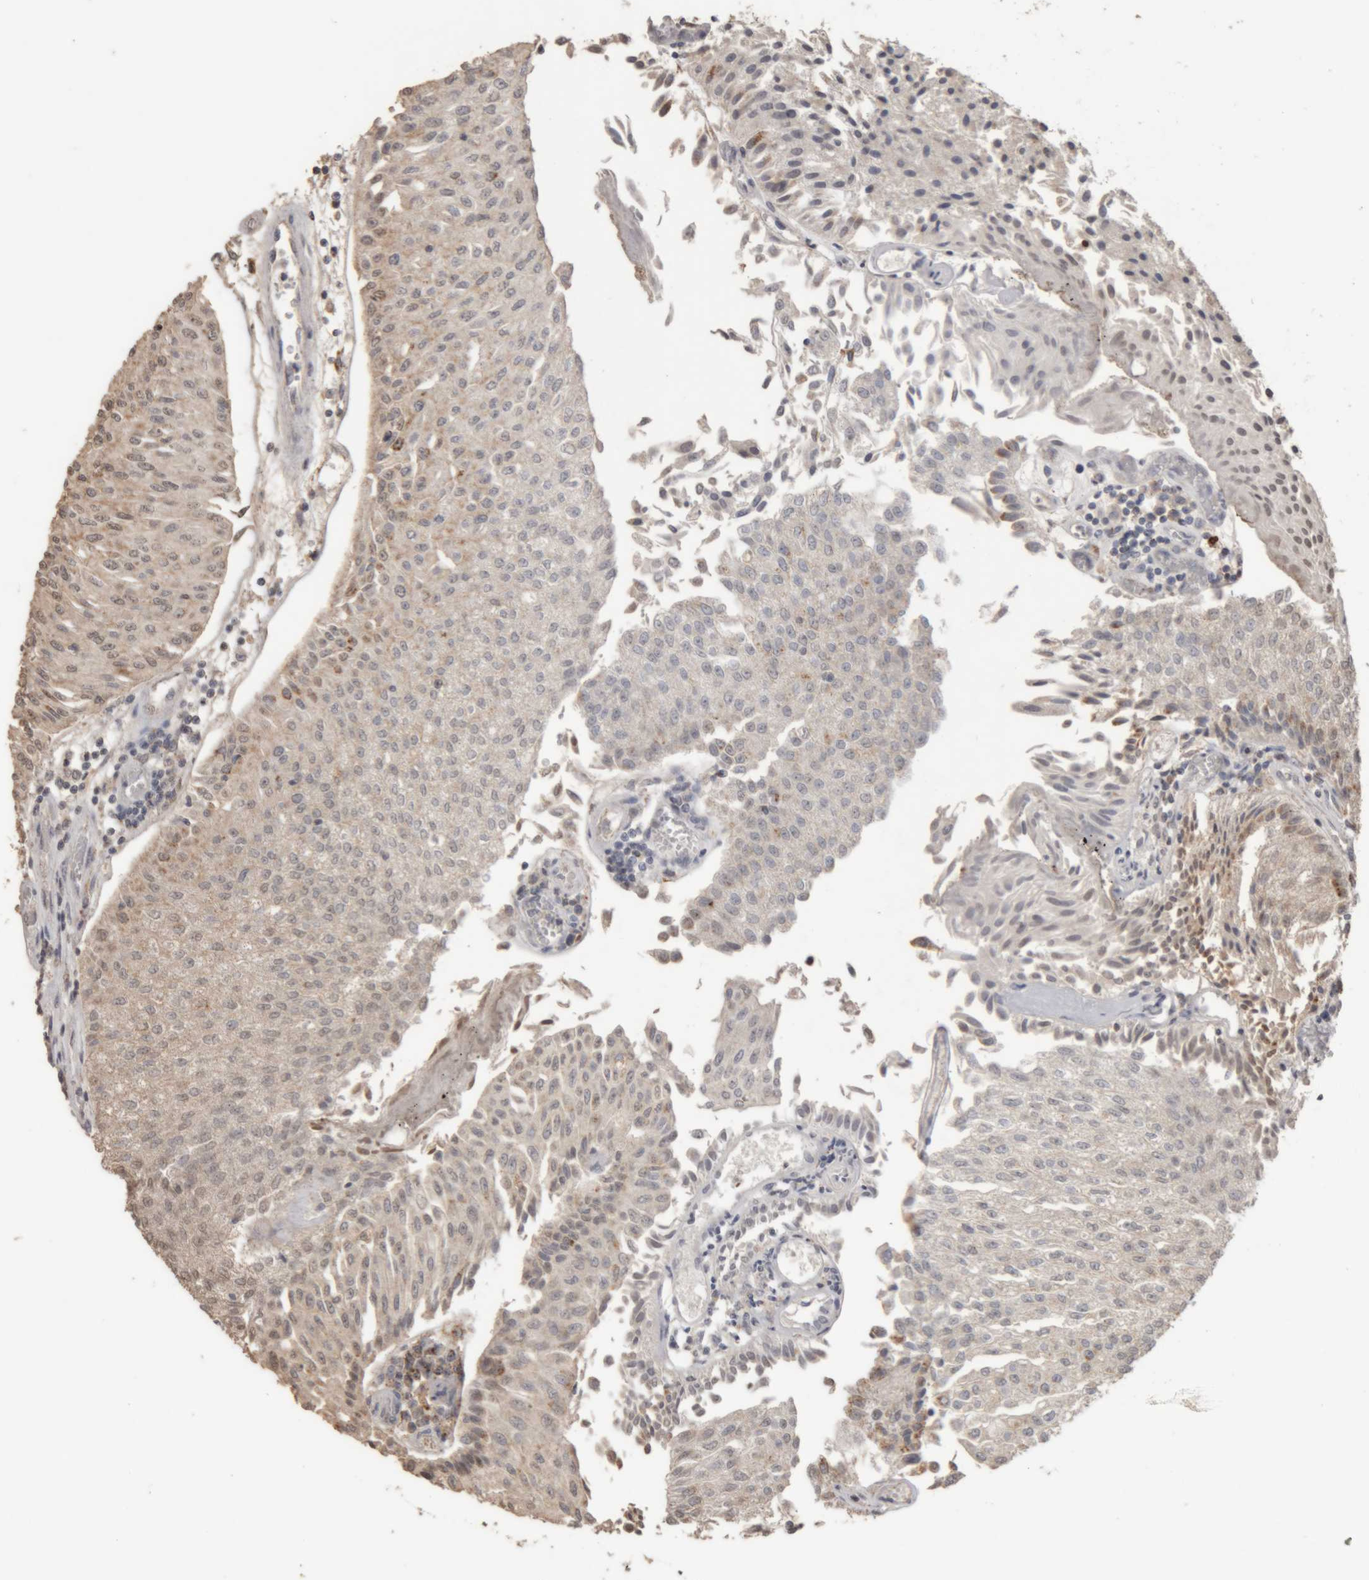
{"staining": {"intensity": "weak", "quantity": "<25%", "location": "cytoplasmic/membranous,nuclear"}, "tissue": "urothelial cancer", "cell_type": "Tumor cells", "image_type": "cancer", "snomed": [{"axis": "morphology", "description": "Urothelial carcinoma, Low grade"}, {"axis": "topography", "description": "Urinary bladder"}], "caption": "Protein analysis of low-grade urothelial carcinoma shows no significant staining in tumor cells. (IHC, brightfield microscopy, high magnification).", "gene": "ARSA", "patient": {"sex": "male", "age": 86}}